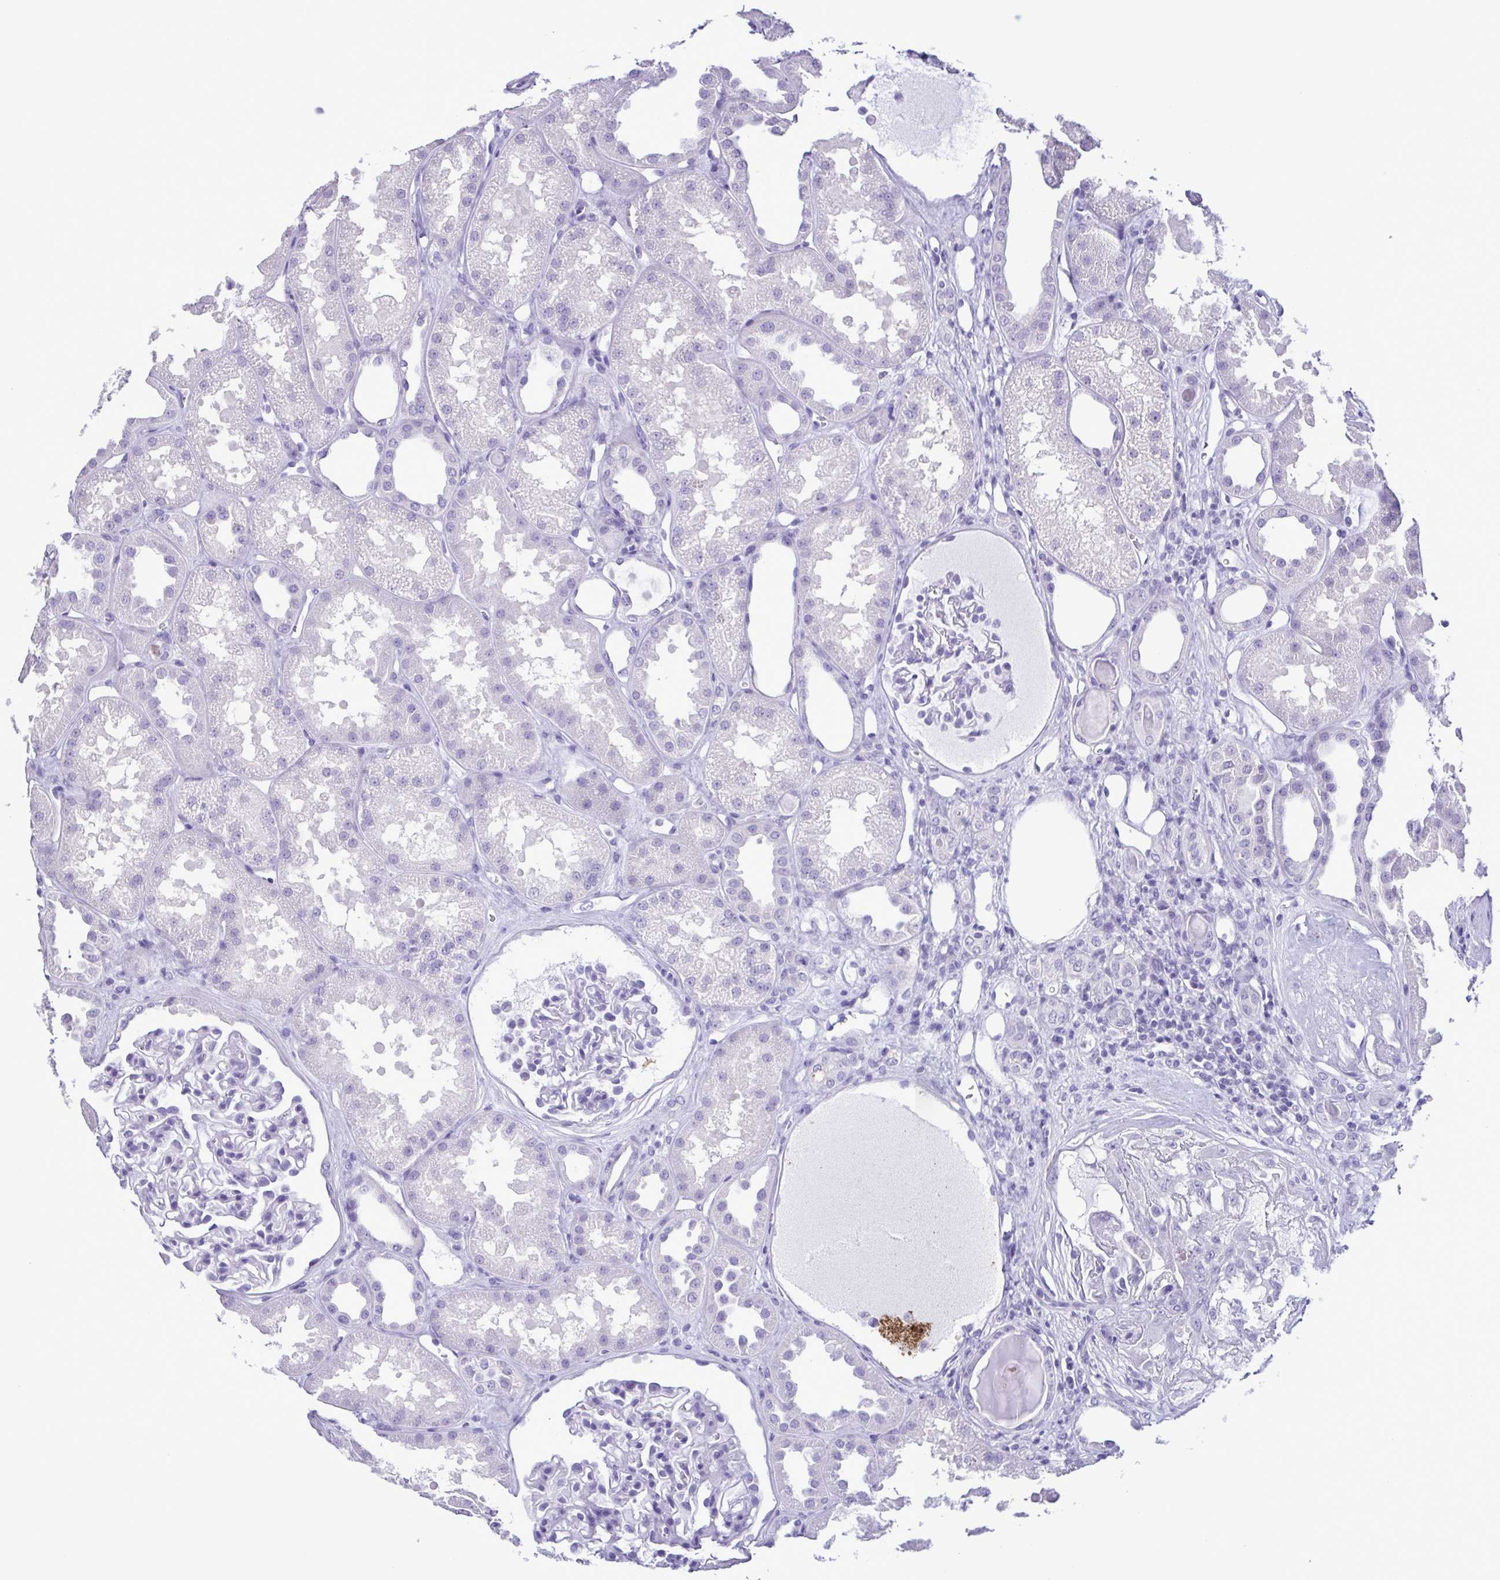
{"staining": {"intensity": "negative", "quantity": "none", "location": "none"}, "tissue": "kidney", "cell_type": "Cells in glomeruli", "image_type": "normal", "snomed": [{"axis": "morphology", "description": "Normal tissue, NOS"}, {"axis": "topography", "description": "Kidney"}], "caption": "A high-resolution image shows immunohistochemistry (IHC) staining of benign kidney, which demonstrates no significant staining in cells in glomeruli. Brightfield microscopy of IHC stained with DAB (3,3'-diaminobenzidine) (brown) and hematoxylin (blue), captured at high magnification.", "gene": "CBY2", "patient": {"sex": "male", "age": 61}}